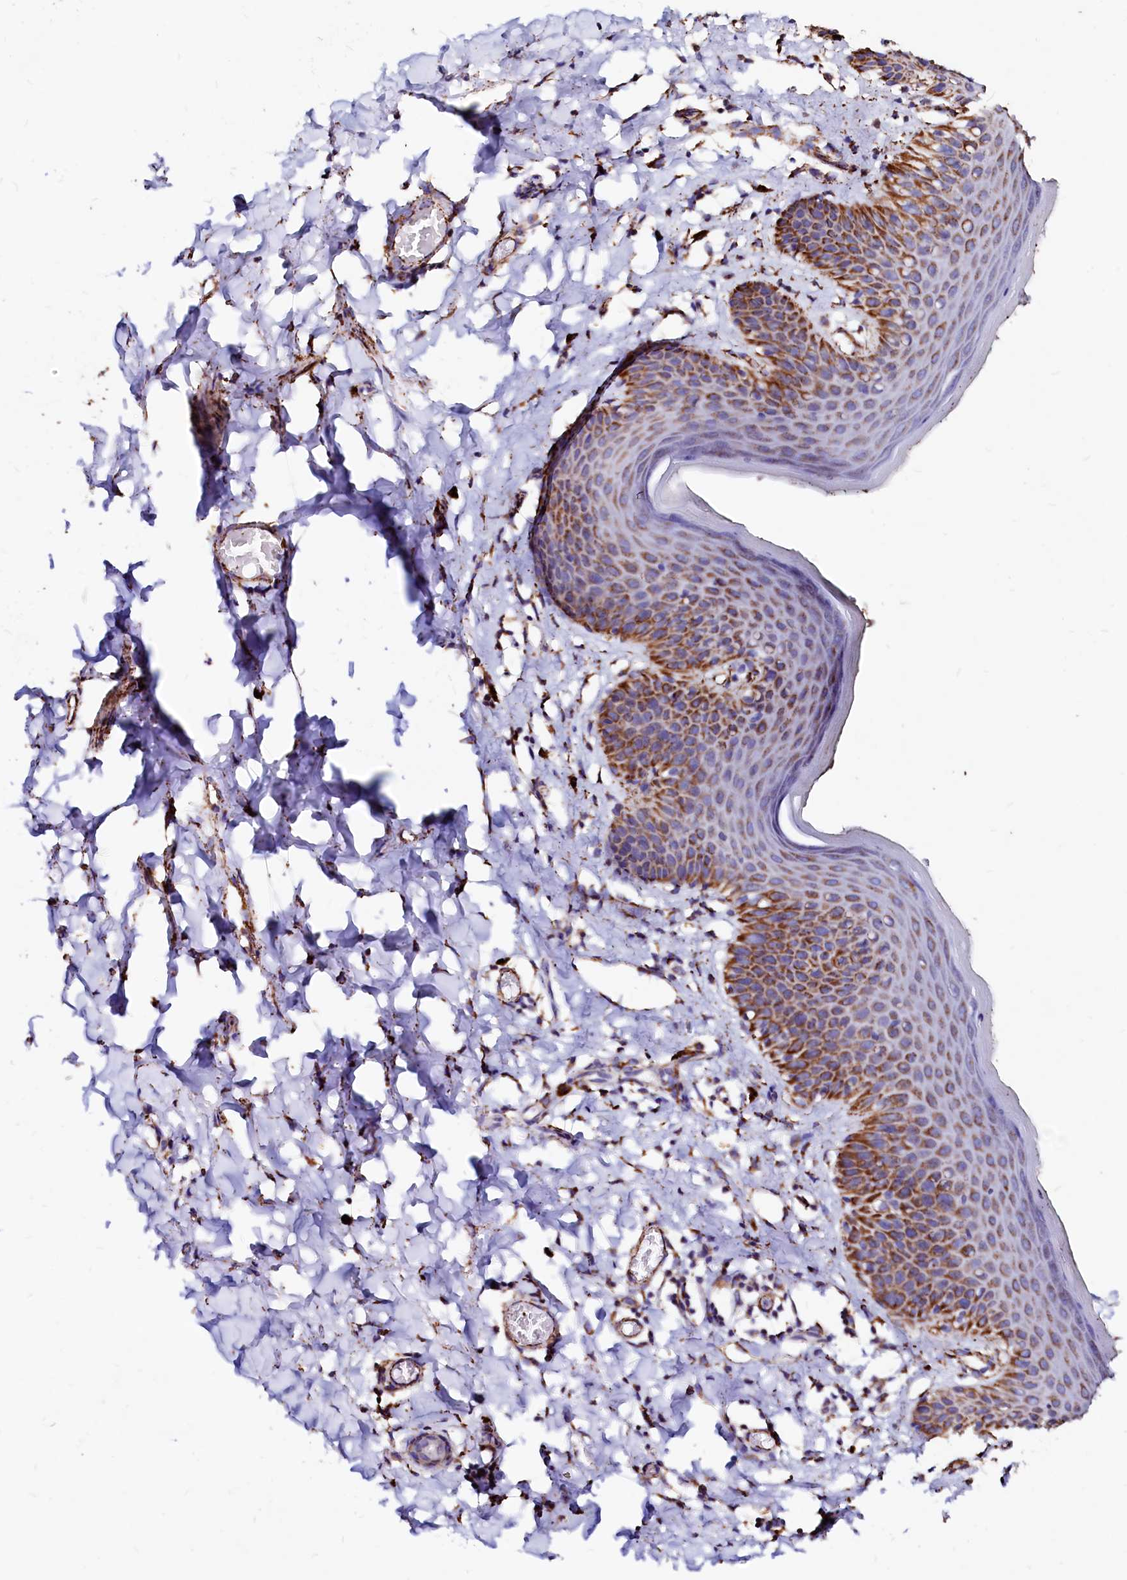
{"staining": {"intensity": "strong", "quantity": "25%-75%", "location": "cytoplasmic/membranous"}, "tissue": "skin", "cell_type": "Epidermal cells", "image_type": "normal", "snomed": [{"axis": "morphology", "description": "Normal tissue, NOS"}, {"axis": "topography", "description": "Vulva"}], "caption": "Human skin stained with a brown dye displays strong cytoplasmic/membranous positive positivity in about 25%-75% of epidermal cells.", "gene": "MAOB", "patient": {"sex": "female", "age": 66}}